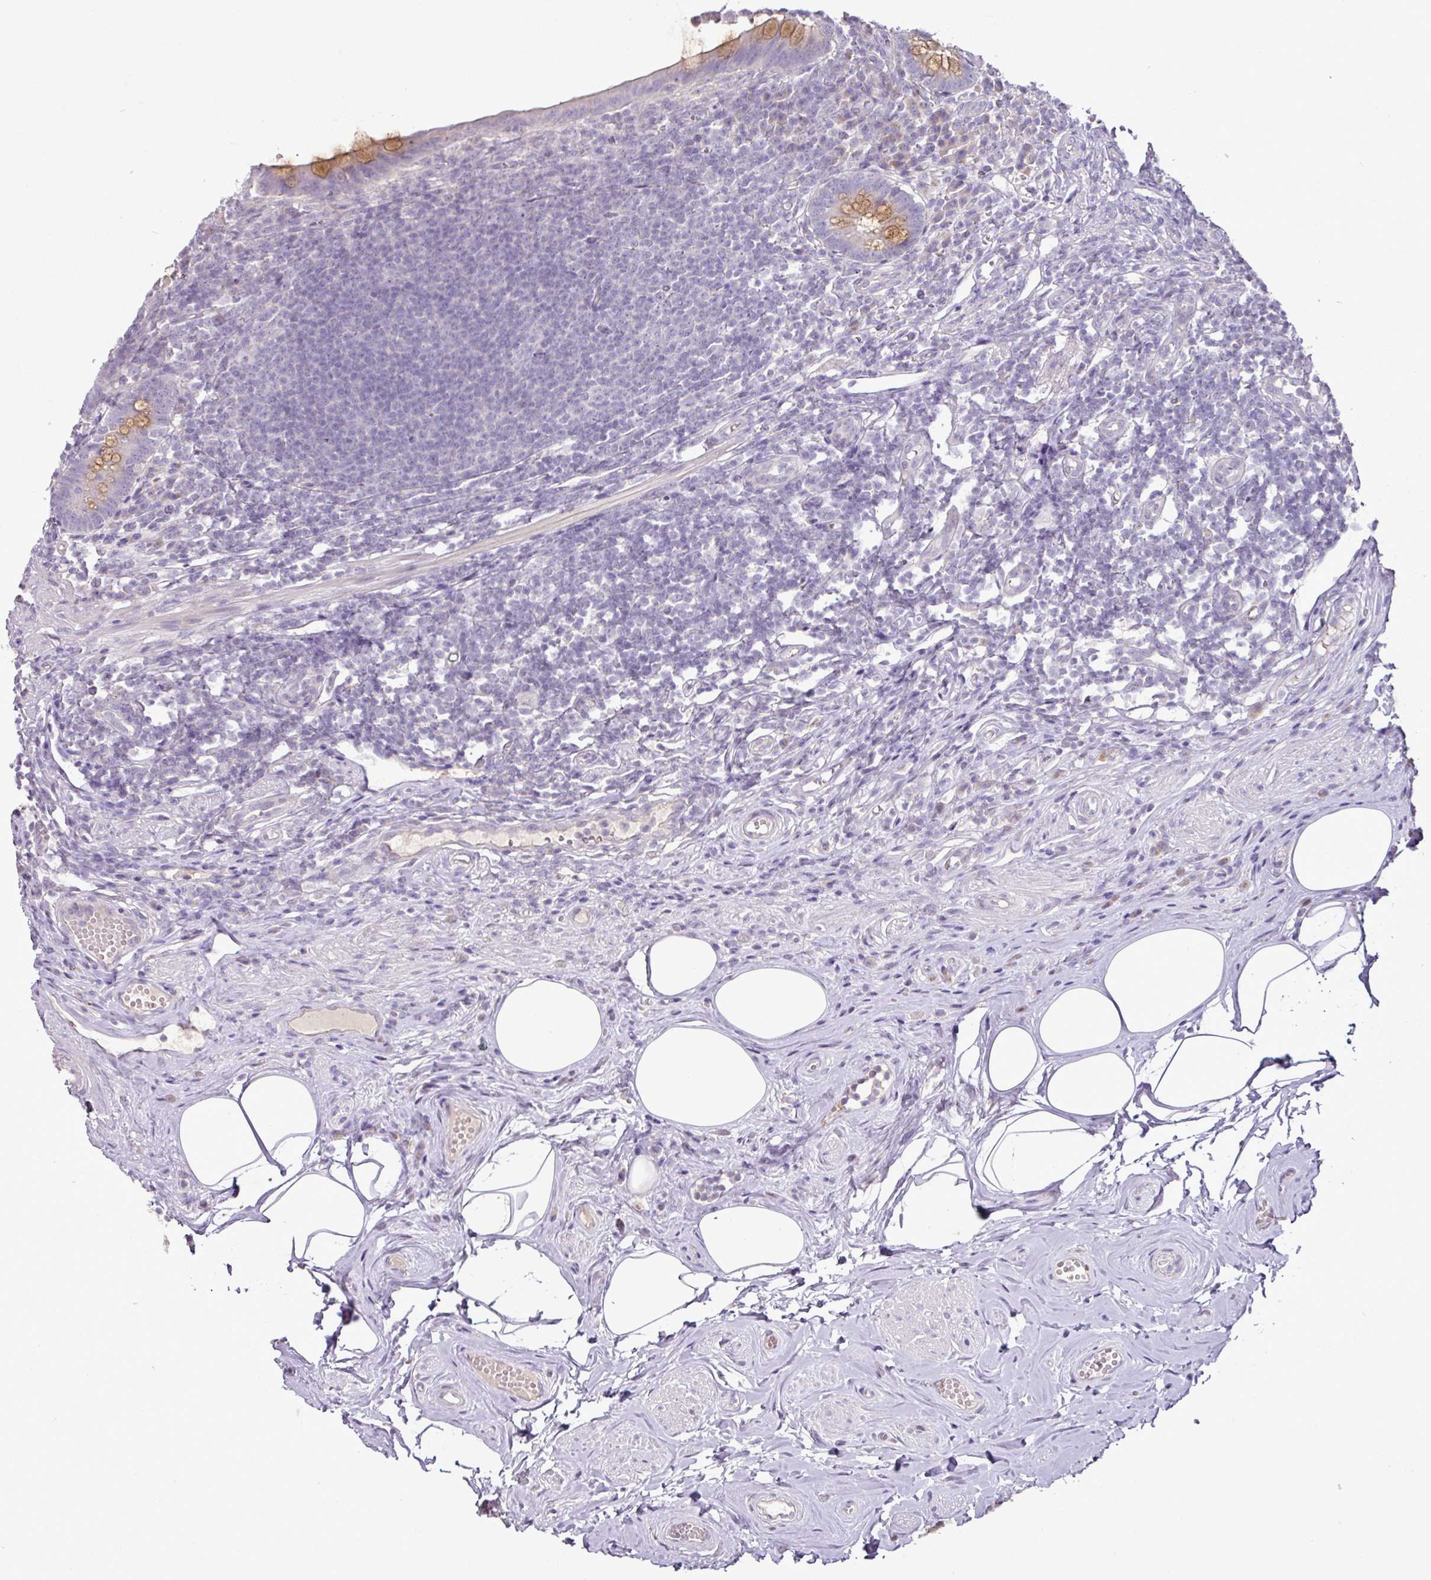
{"staining": {"intensity": "strong", "quantity": "25%-75%", "location": "cytoplasmic/membranous"}, "tissue": "appendix", "cell_type": "Glandular cells", "image_type": "normal", "snomed": [{"axis": "morphology", "description": "Normal tissue, NOS"}, {"axis": "topography", "description": "Appendix"}], "caption": "Immunohistochemical staining of benign appendix reveals high levels of strong cytoplasmic/membranous staining in approximately 25%-75% of glandular cells. The protein is stained brown, and the nuclei are stained in blue (DAB (3,3'-diaminobenzidine) IHC with brightfield microscopy, high magnification).", "gene": "BRINP2", "patient": {"sex": "female", "age": 56}}